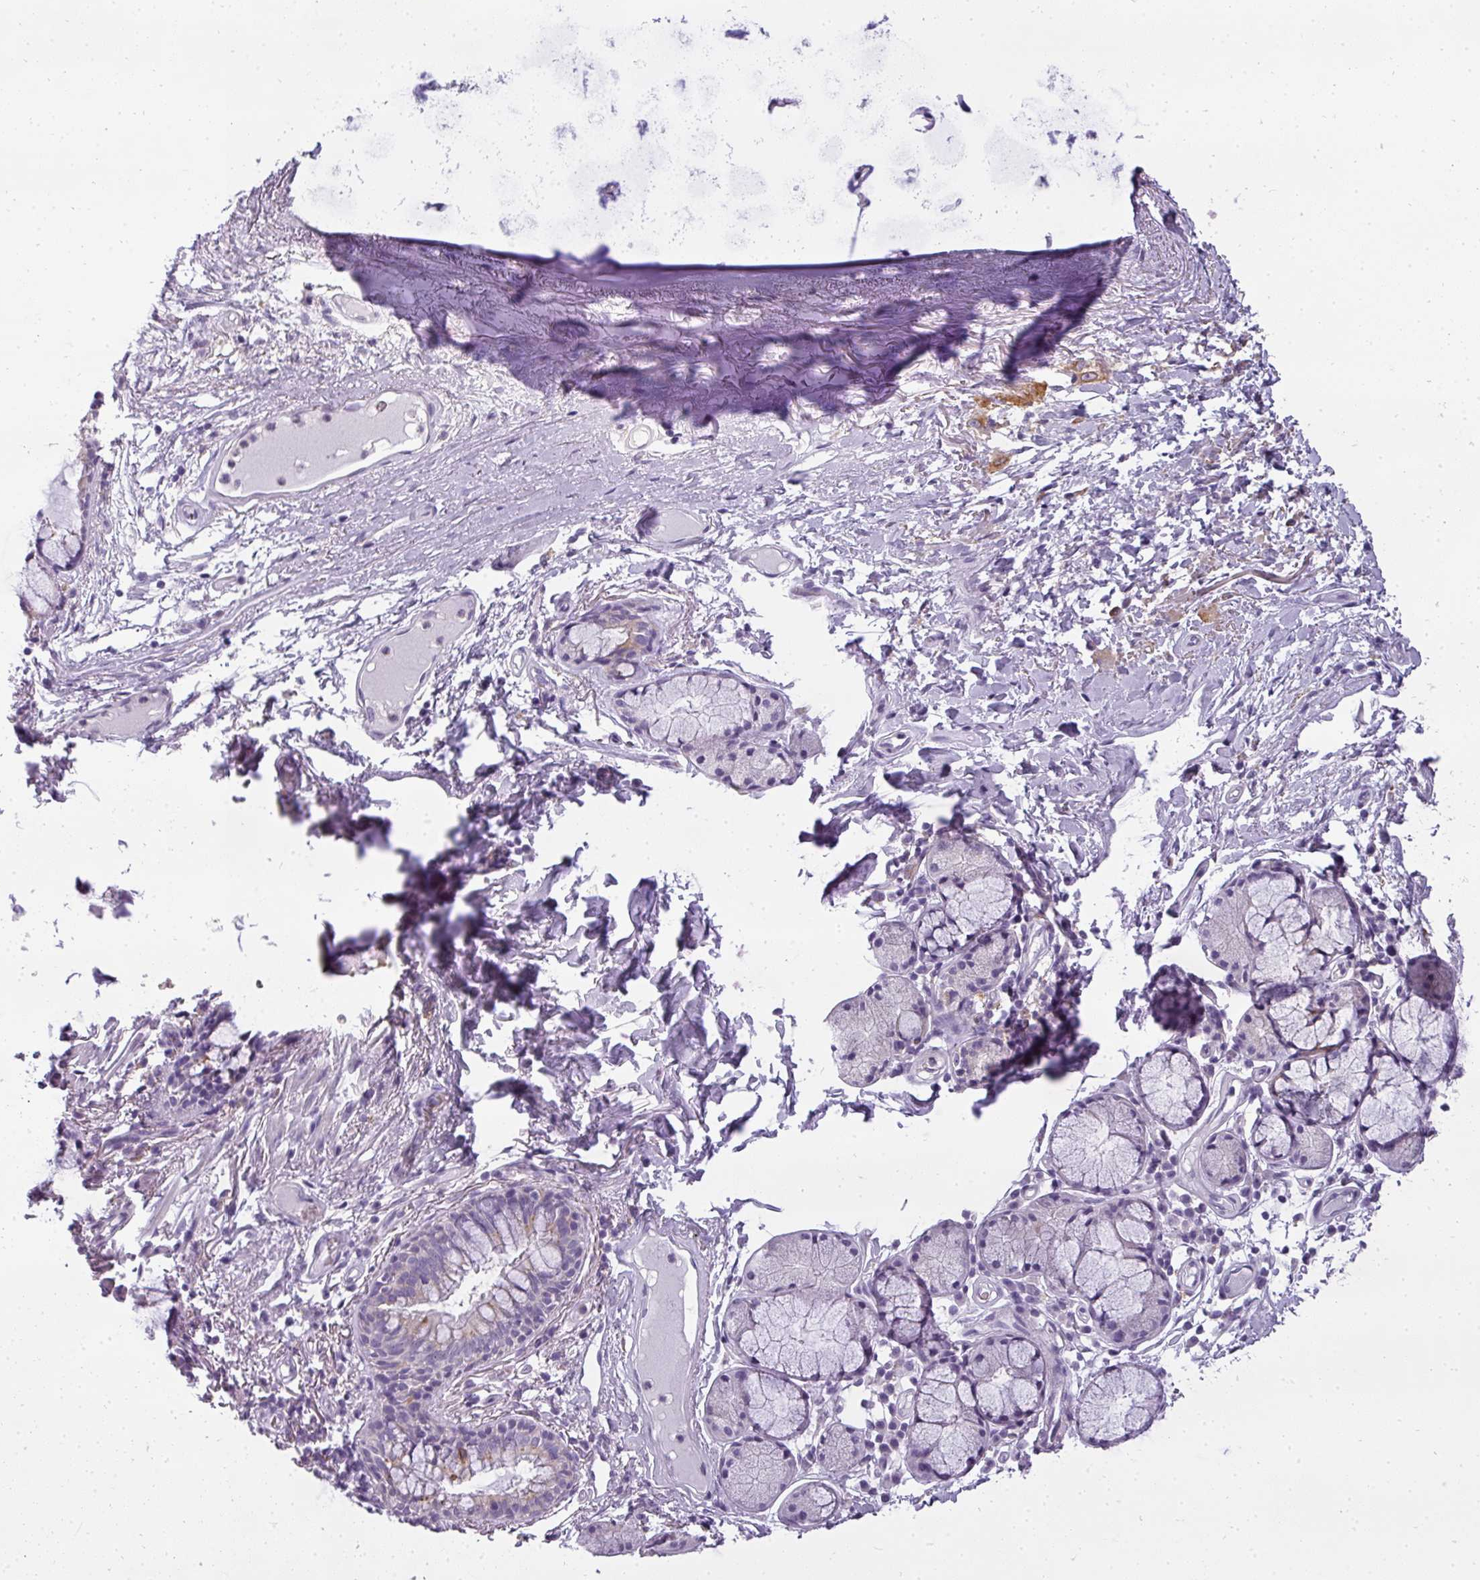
{"staining": {"intensity": "weak", "quantity": "<25%", "location": "cytoplasmic/membranous"}, "tissue": "bronchus", "cell_type": "Respiratory epithelial cells", "image_type": "normal", "snomed": [{"axis": "morphology", "description": "Normal tissue, NOS"}, {"axis": "topography", "description": "Bronchus"}], "caption": "The photomicrograph reveals no significant positivity in respiratory epithelial cells of bronchus. (Brightfield microscopy of DAB (3,3'-diaminobenzidine) immunohistochemistry (IHC) at high magnification).", "gene": "ATP6V1D", "patient": {"sex": "male", "age": 70}}